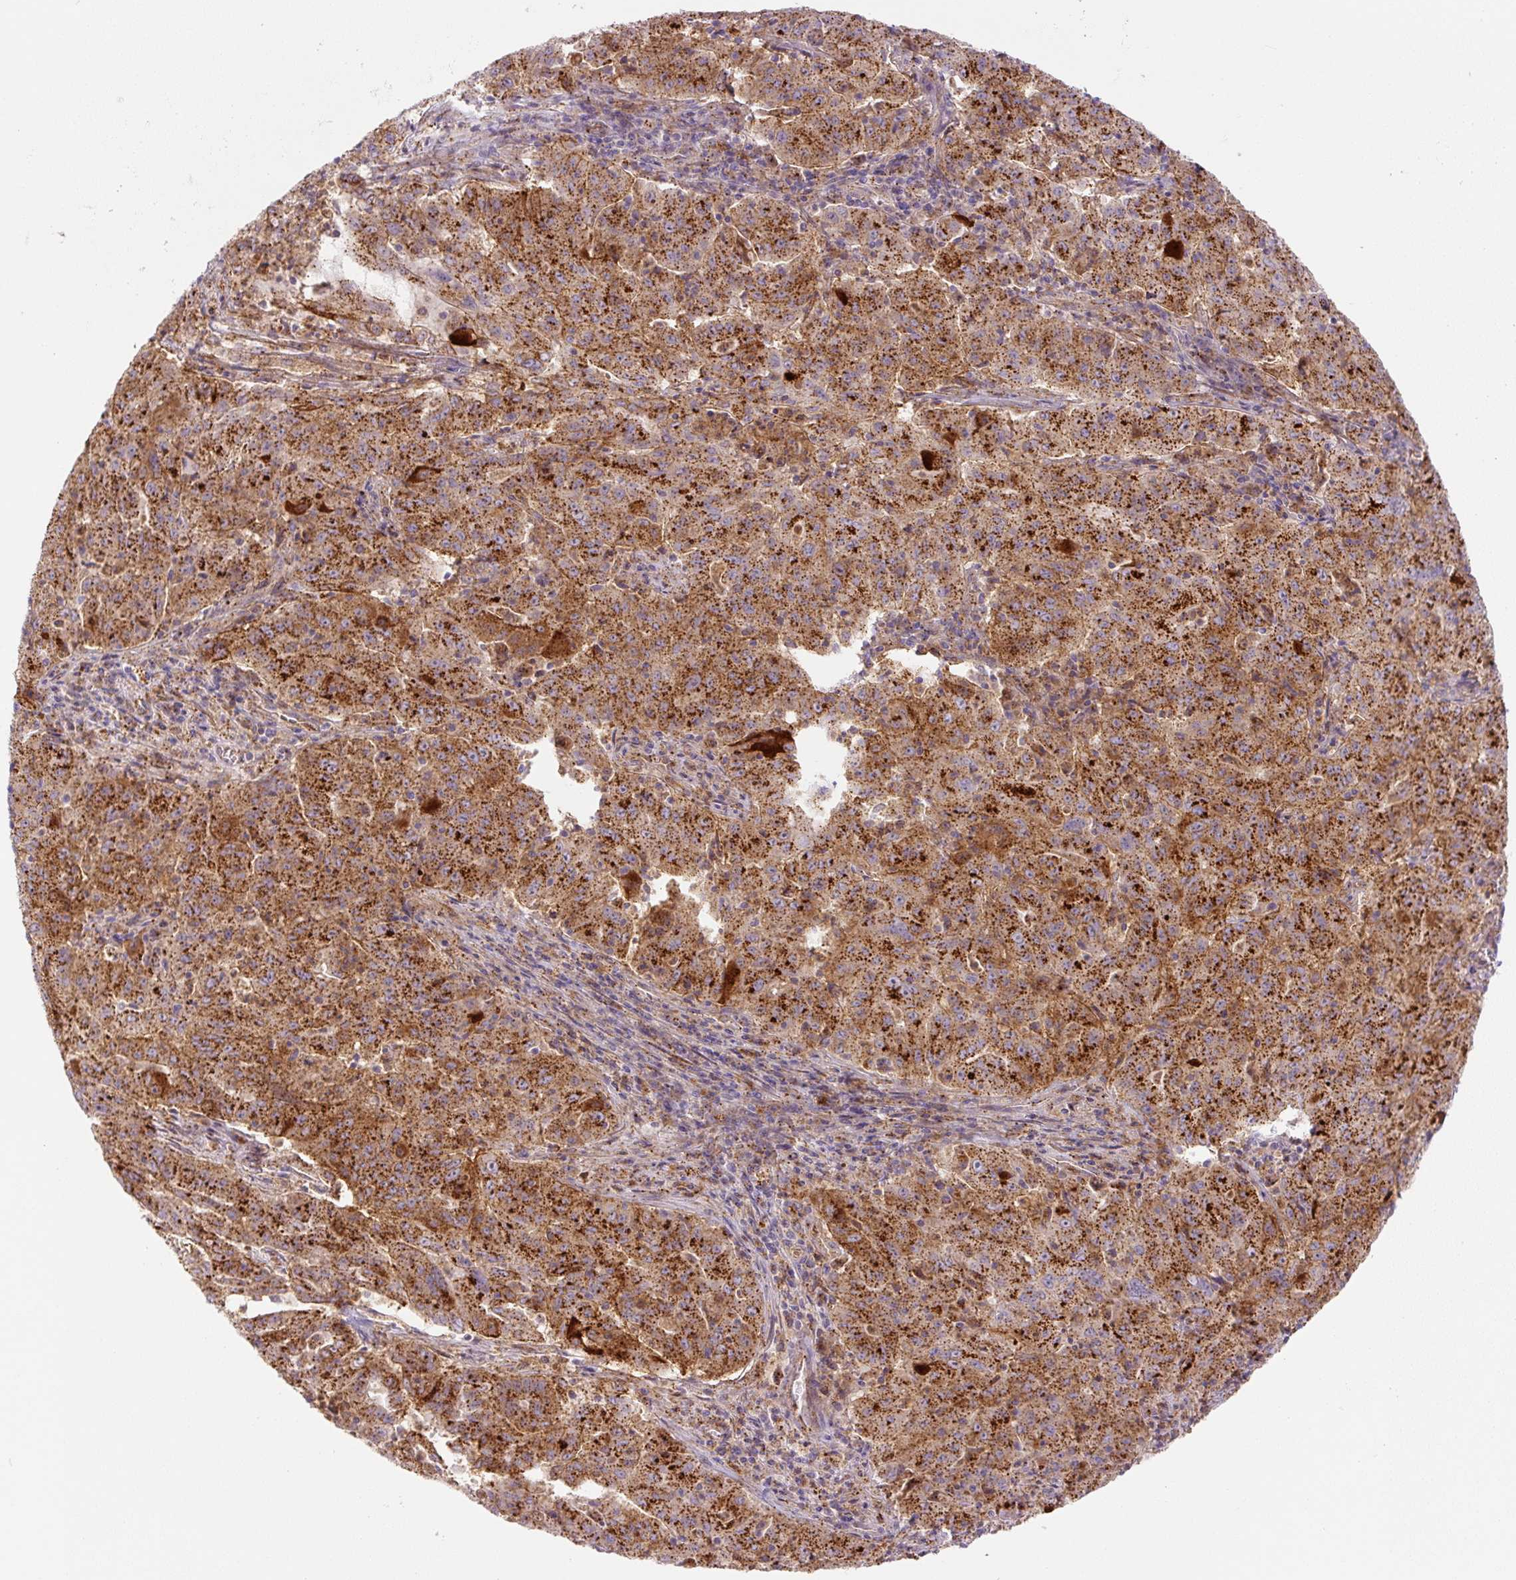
{"staining": {"intensity": "strong", "quantity": ">75%", "location": "cytoplasmic/membranous"}, "tissue": "pancreatic cancer", "cell_type": "Tumor cells", "image_type": "cancer", "snomed": [{"axis": "morphology", "description": "Adenocarcinoma, NOS"}, {"axis": "topography", "description": "Pancreas"}], "caption": "Pancreatic cancer (adenocarcinoma) stained for a protein (brown) shows strong cytoplasmic/membranous positive staining in about >75% of tumor cells.", "gene": "ZSWIM7", "patient": {"sex": "male", "age": 63}}